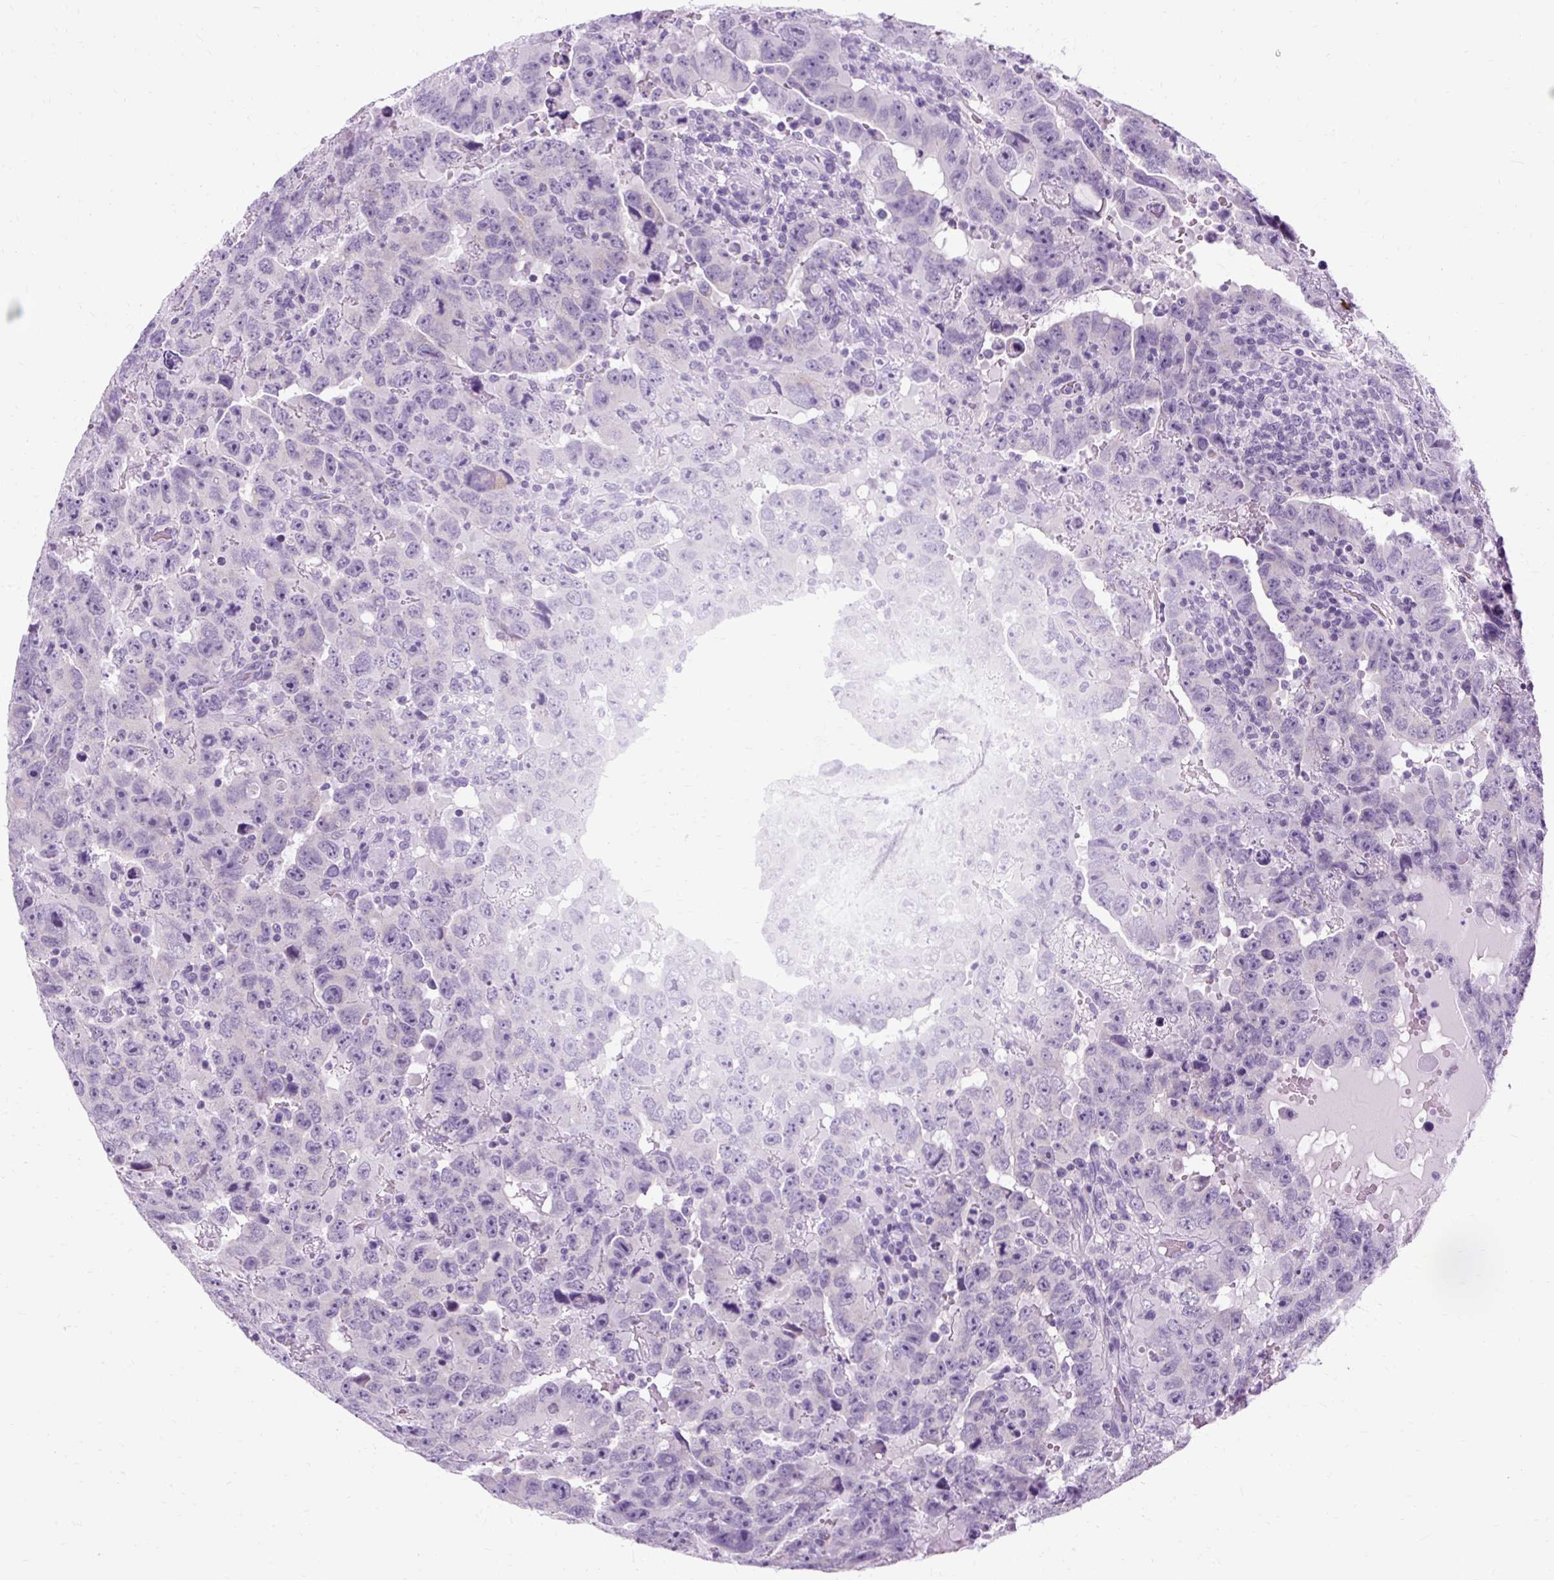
{"staining": {"intensity": "negative", "quantity": "none", "location": "none"}, "tissue": "testis cancer", "cell_type": "Tumor cells", "image_type": "cancer", "snomed": [{"axis": "morphology", "description": "Carcinoma, Embryonal, NOS"}, {"axis": "topography", "description": "Testis"}], "caption": "Embryonal carcinoma (testis) was stained to show a protein in brown. There is no significant expression in tumor cells. (DAB IHC, high magnification).", "gene": "B3GNT4", "patient": {"sex": "male", "age": 24}}